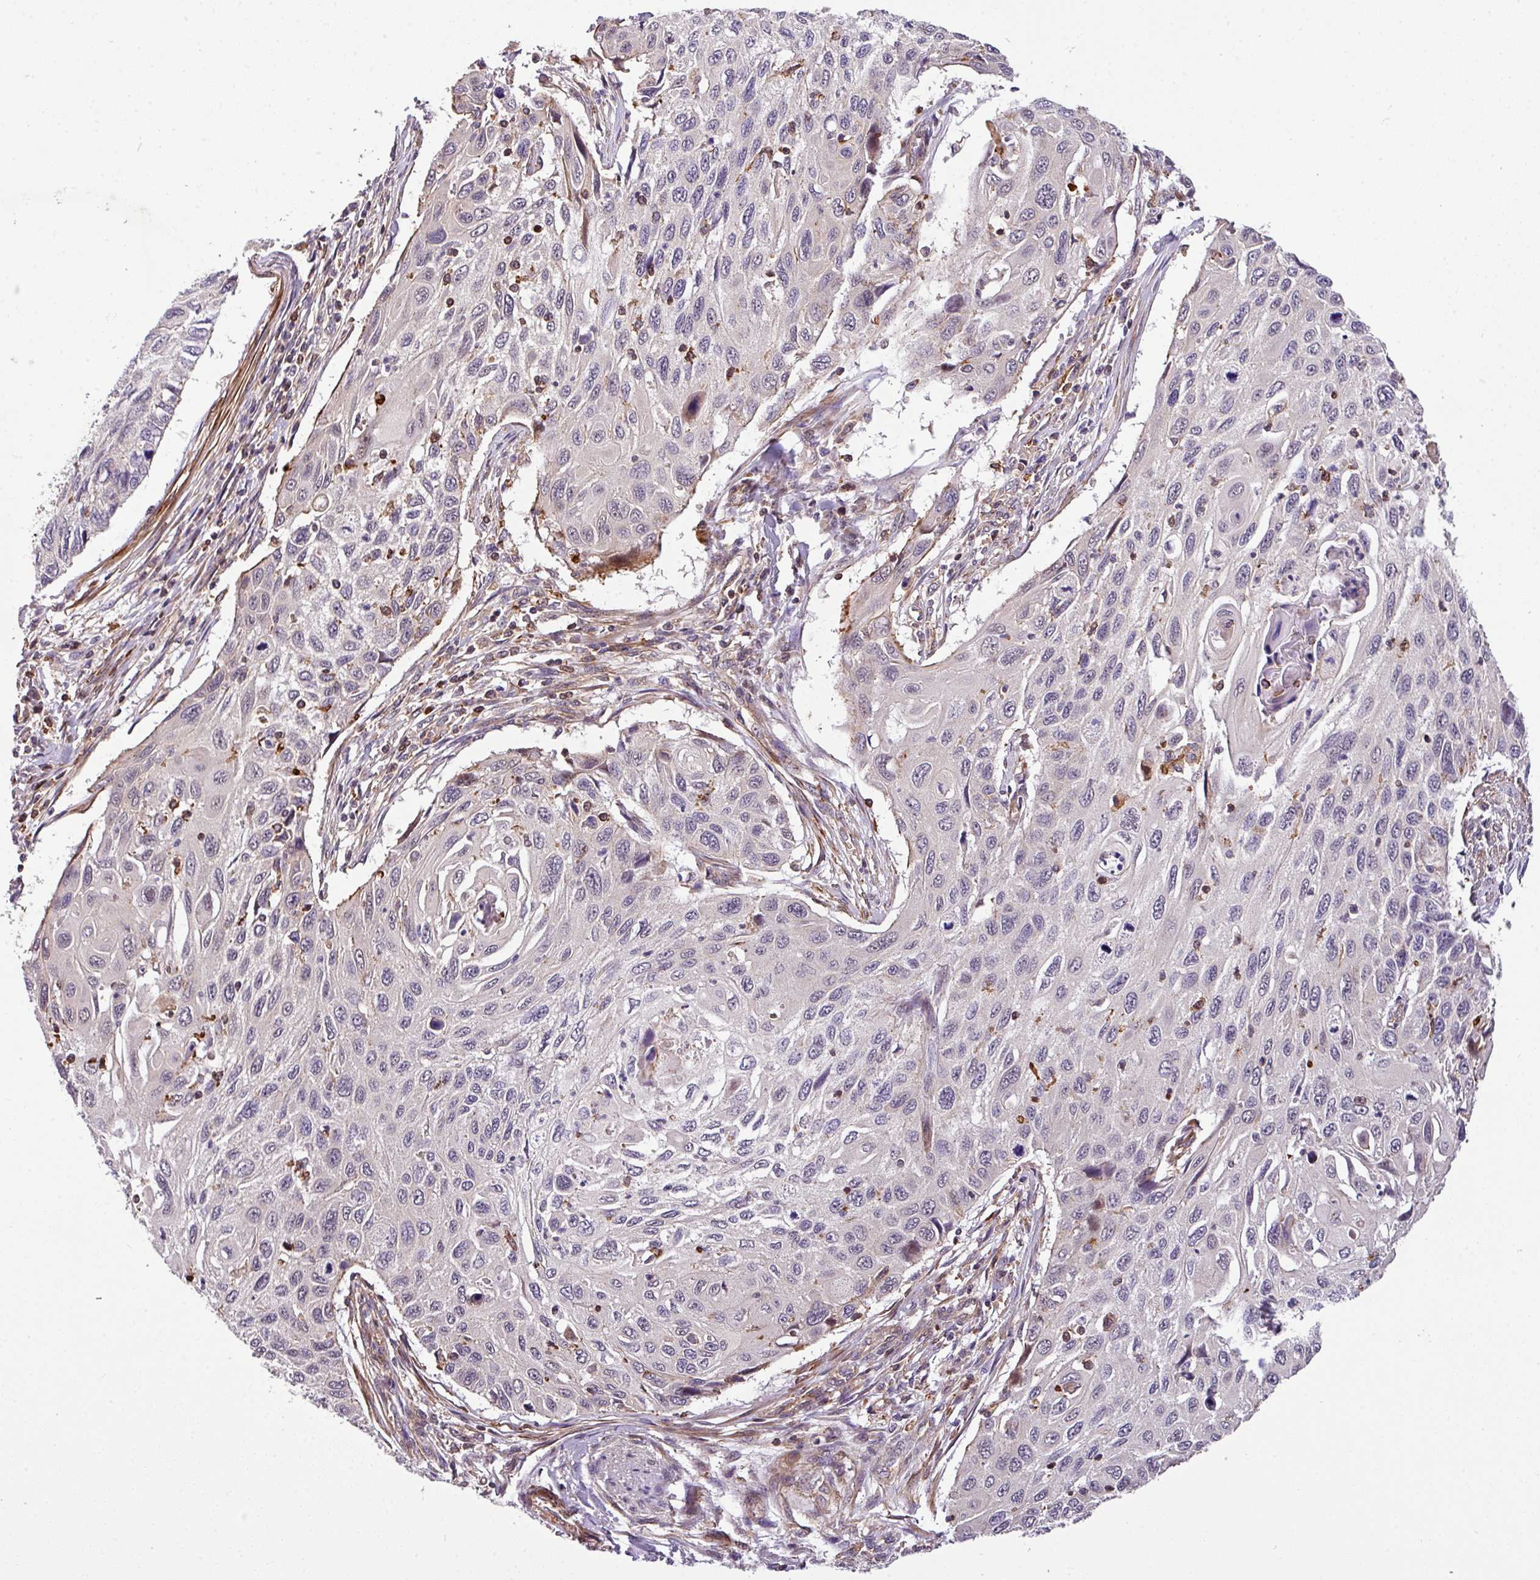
{"staining": {"intensity": "negative", "quantity": "none", "location": "none"}, "tissue": "cervical cancer", "cell_type": "Tumor cells", "image_type": "cancer", "snomed": [{"axis": "morphology", "description": "Squamous cell carcinoma, NOS"}, {"axis": "topography", "description": "Cervix"}], "caption": "This is an immunohistochemistry micrograph of human cervical squamous cell carcinoma. There is no staining in tumor cells.", "gene": "CASS4", "patient": {"sex": "female", "age": 70}}